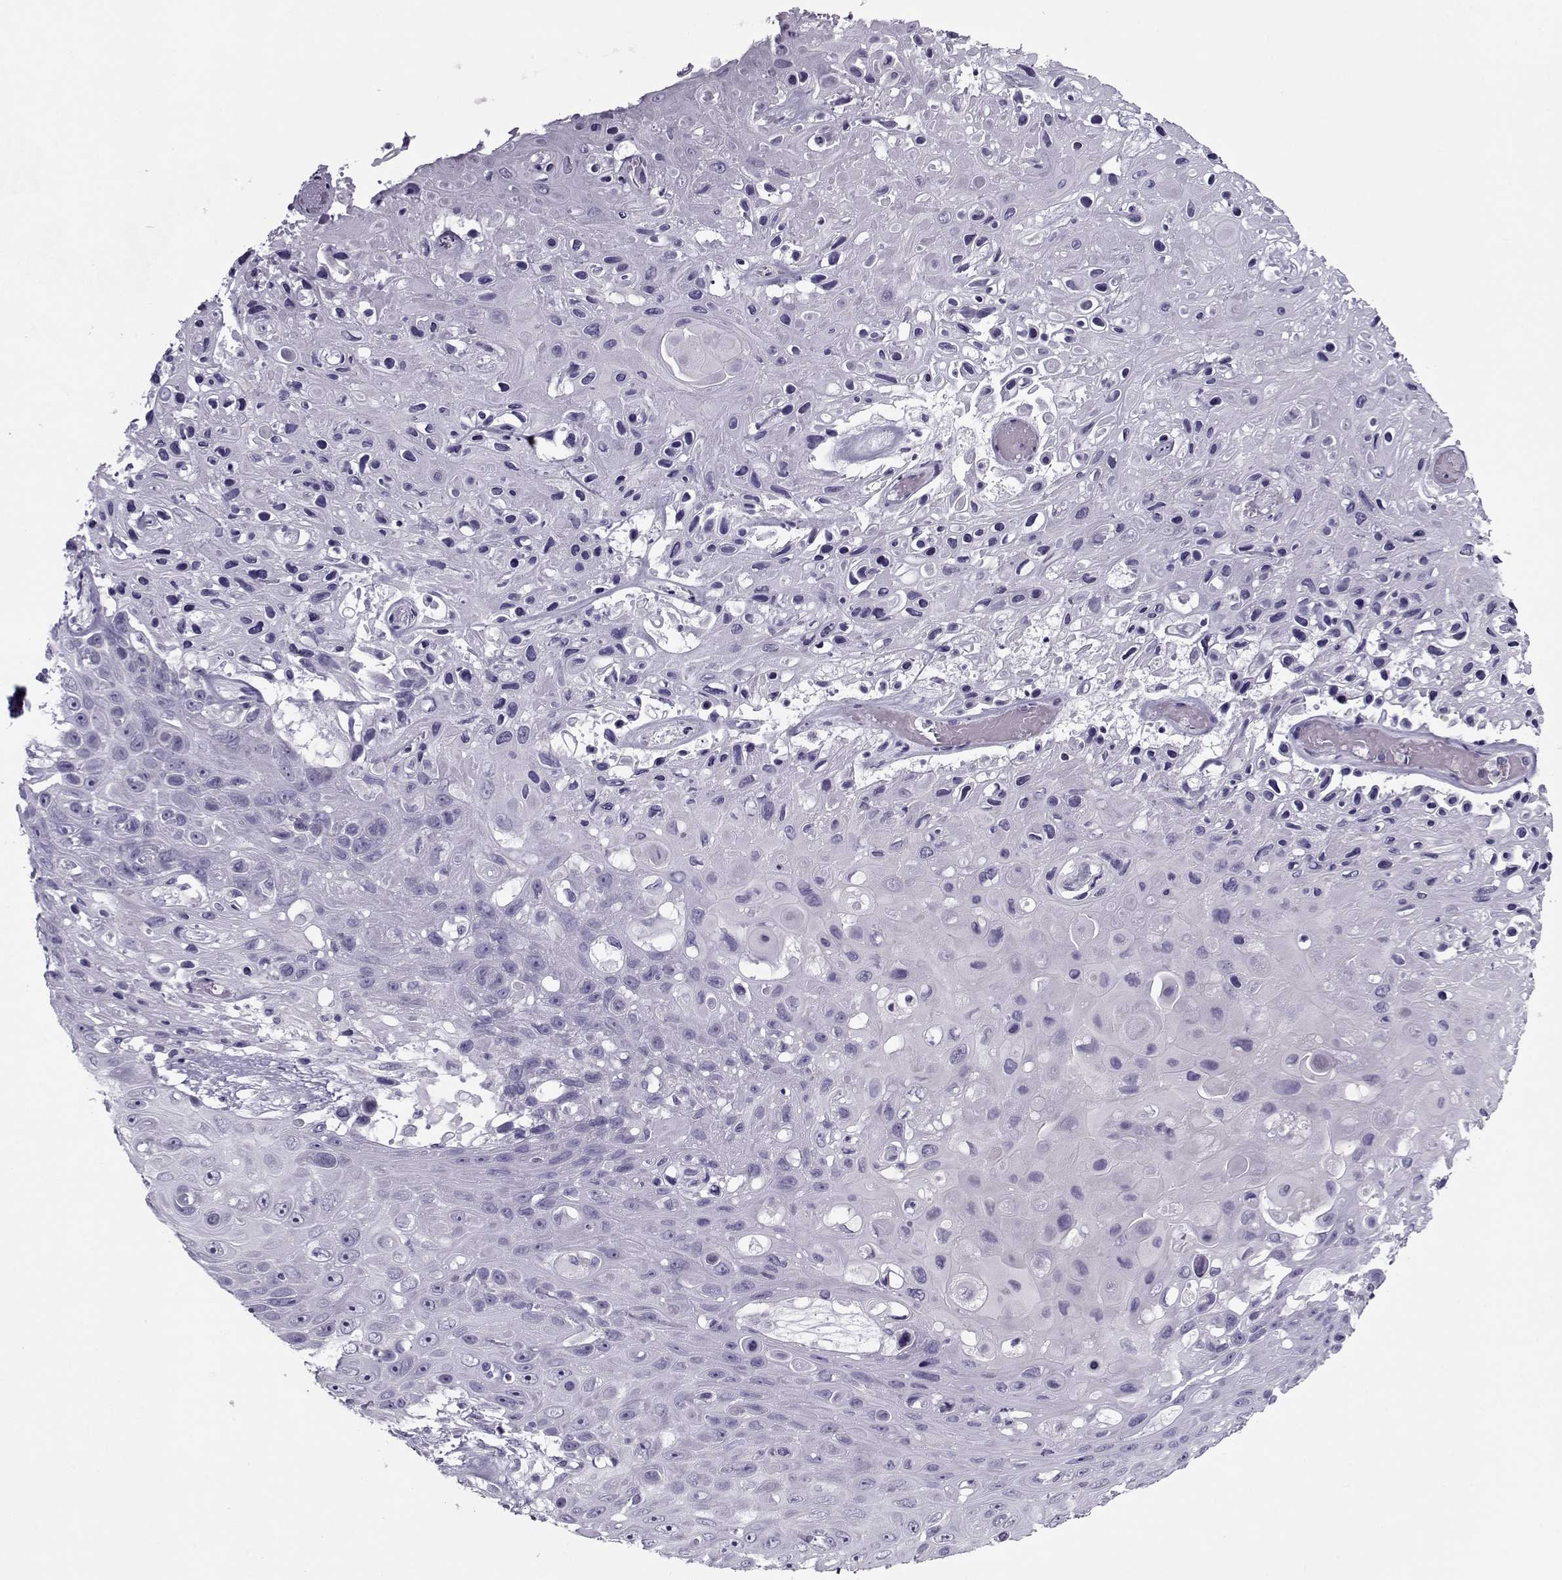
{"staining": {"intensity": "negative", "quantity": "none", "location": "none"}, "tissue": "skin cancer", "cell_type": "Tumor cells", "image_type": "cancer", "snomed": [{"axis": "morphology", "description": "Squamous cell carcinoma, NOS"}, {"axis": "topography", "description": "Skin"}], "caption": "Tumor cells show no significant positivity in squamous cell carcinoma (skin). (Brightfield microscopy of DAB (3,3'-diaminobenzidine) immunohistochemistry (IHC) at high magnification).", "gene": "PP2D1", "patient": {"sex": "male", "age": 82}}